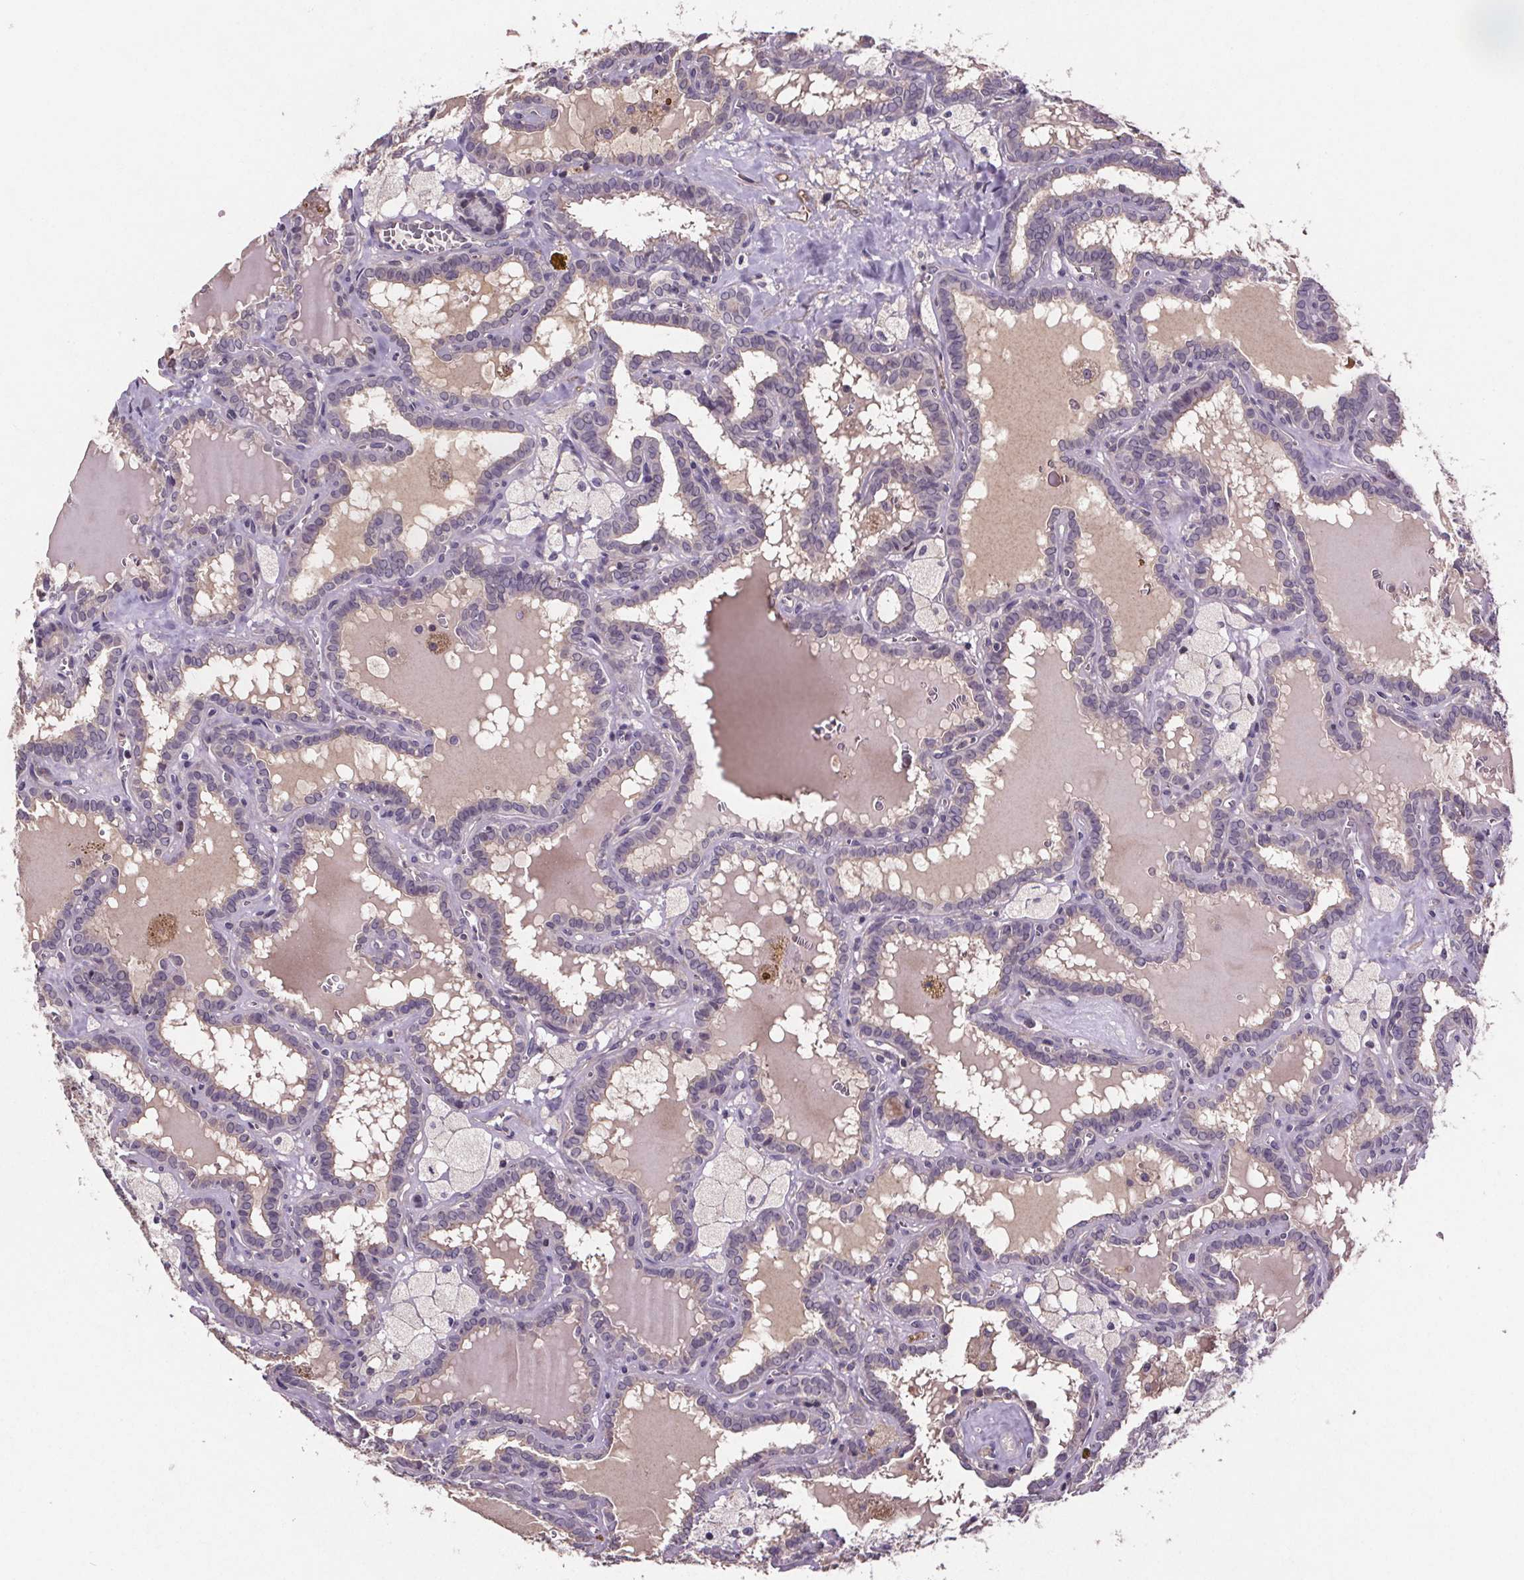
{"staining": {"intensity": "negative", "quantity": "none", "location": "none"}, "tissue": "thyroid cancer", "cell_type": "Tumor cells", "image_type": "cancer", "snomed": [{"axis": "morphology", "description": "Papillary adenocarcinoma, NOS"}, {"axis": "topography", "description": "Thyroid gland"}], "caption": "High power microscopy photomicrograph of an immunohistochemistry (IHC) image of thyroid cancer, revealing no significant staining in tumor cells.", "gene": "CLN3", "patient": {"sex": "female", "age": 39}}